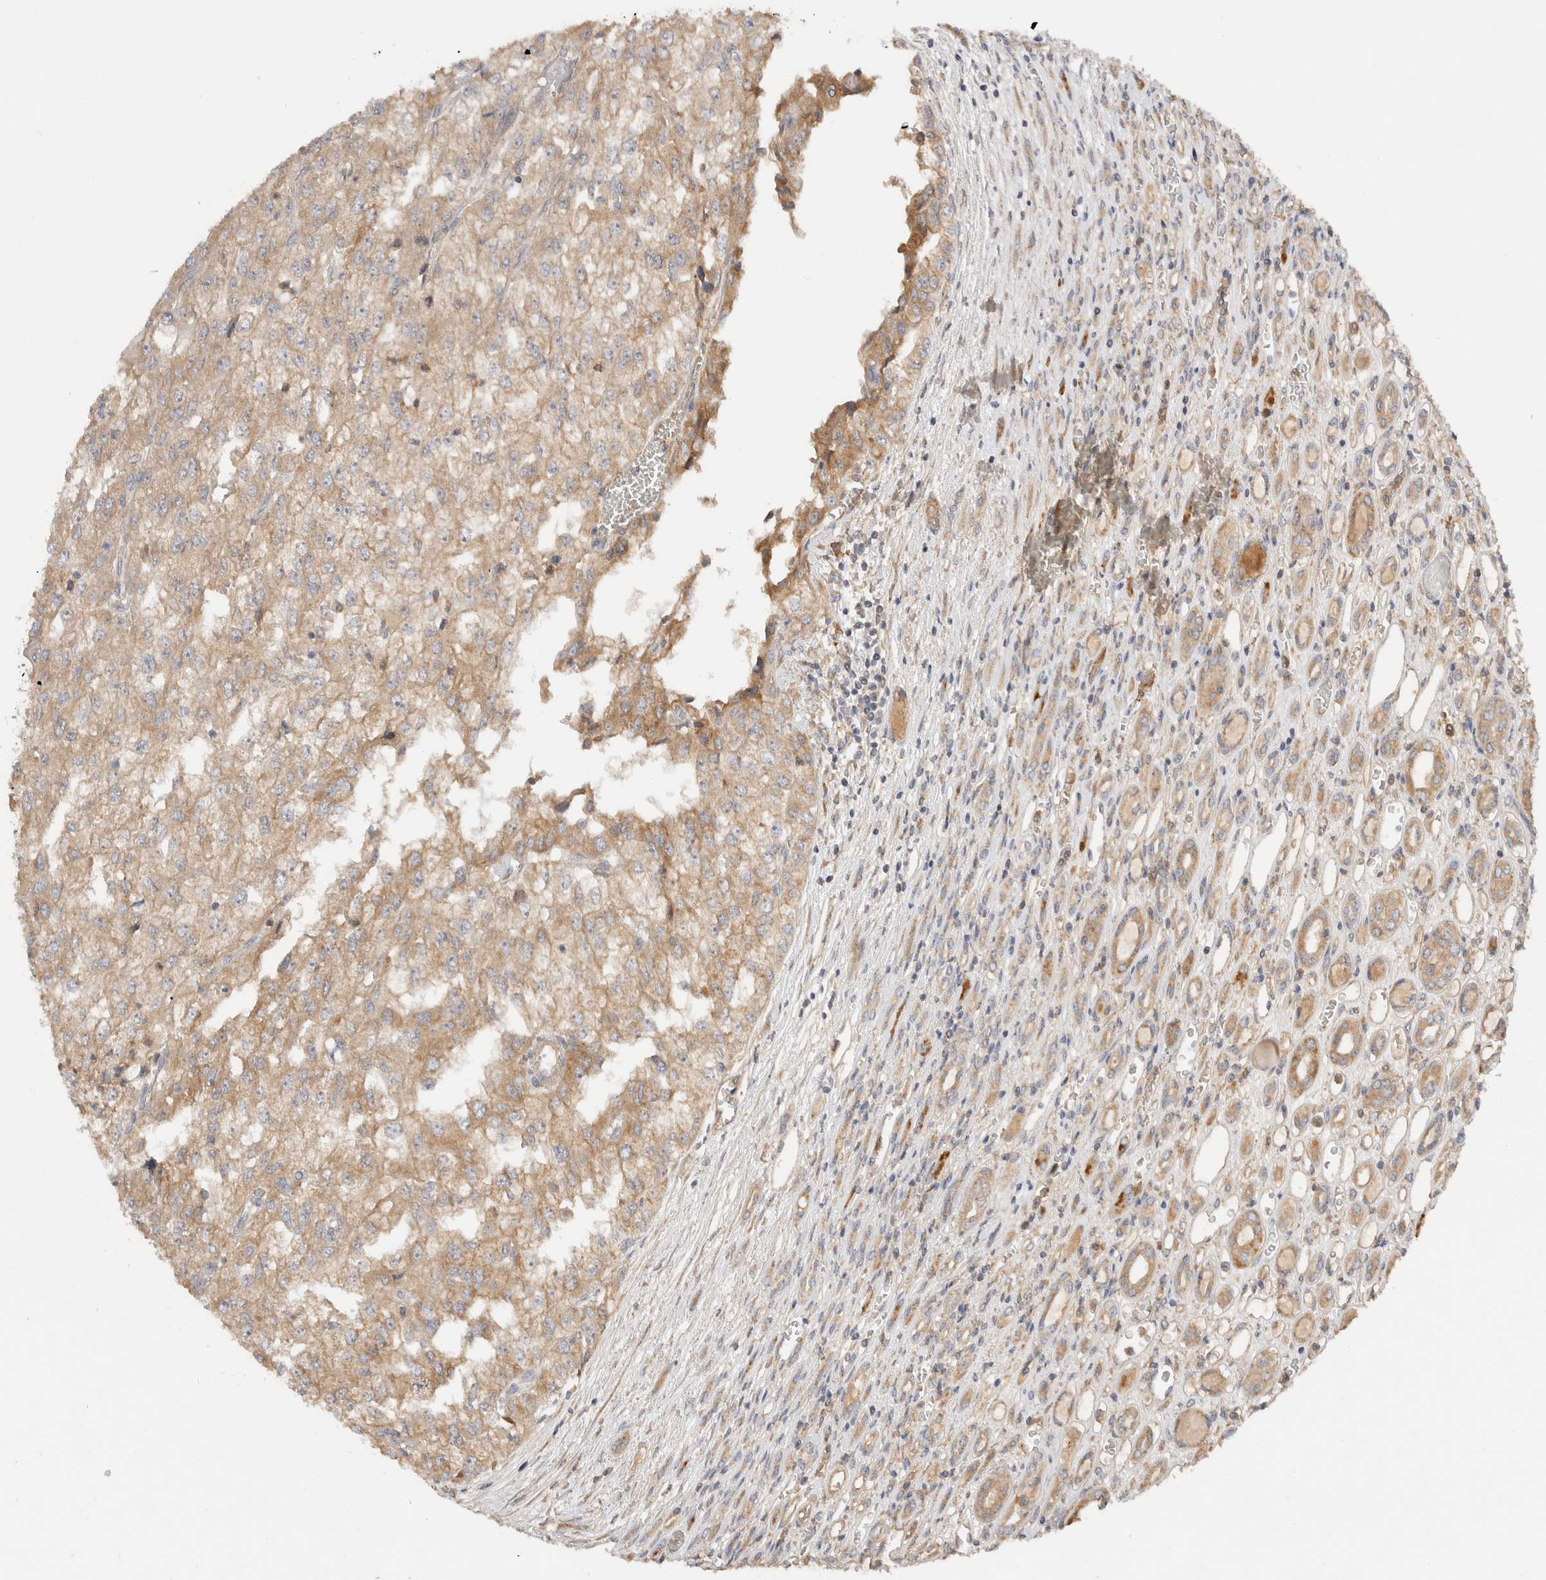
{"staining": {"intensity": "weak", "quantity": ">75%", "location": "cytoplasmic/membranous"}, "tissue": "renal cancer", "cell_type": "Tumor cells", "image_type": "cancer", "snomed": [{"axis": "morphology", "description": "Adenocarcinoma, NOS"}, {"axis": "topography", "description": "Kidney"}], "caption": "Protein staining of adenocarcinoma (renal) tissue shows weak cytoplasmic/membranous staining in approximately >75% of tumor cells. The protein is stained brown, and the nuclei are stained in blue (DAB IHC with brightfield microscopy, high magnification).", "gene": "SGK3", "patient": {"sex": "female", "age": 54}}